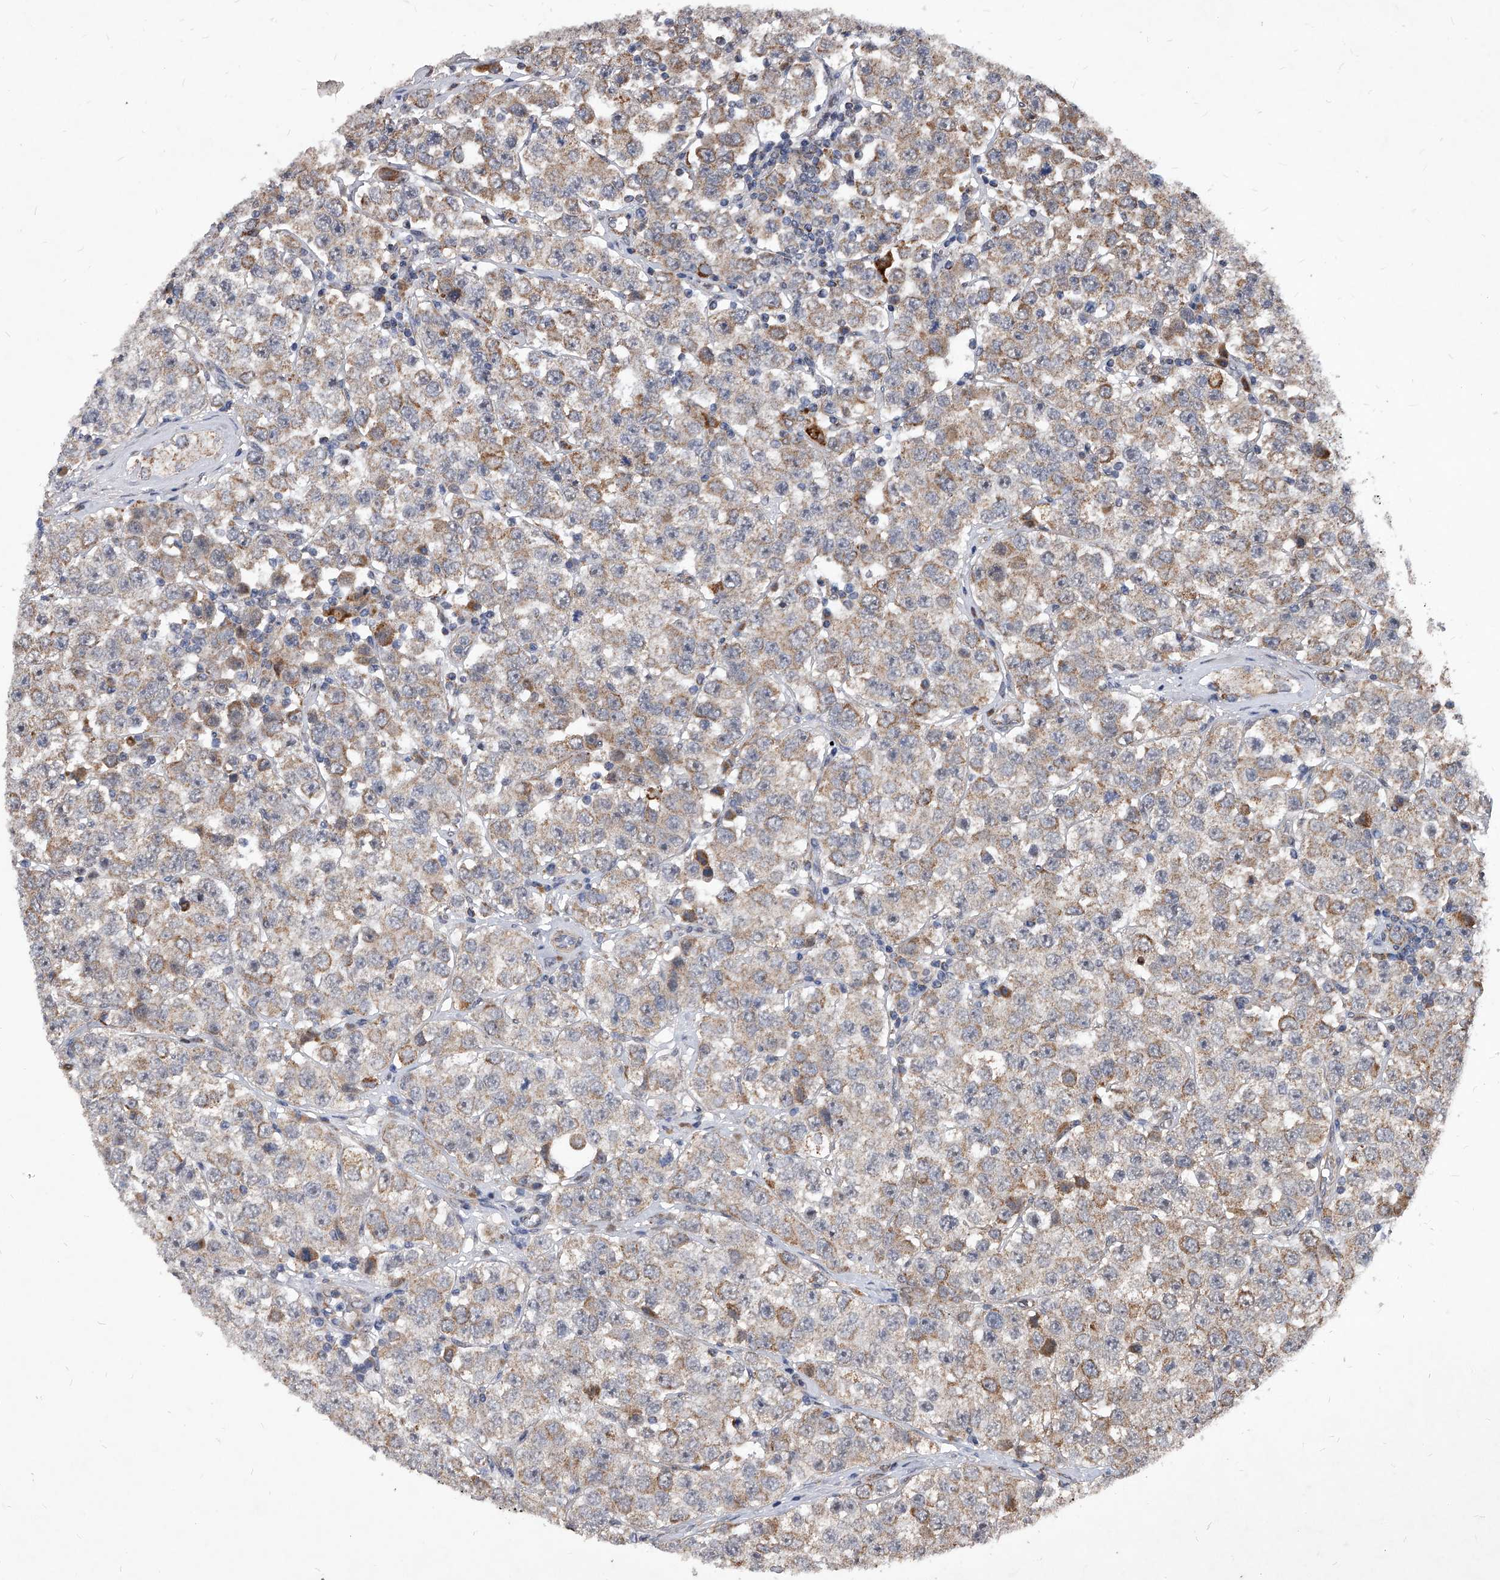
{"staining": {"intensity": "moderate", "quantity": "25%-75%", "location": "cytoplasmic/membranous"}, "tissue": "testis cancer", "cell_type": "Tumor cells", "image_type": "cancer", "snomed": [{"axis": "morphology", "description": "Seminoma, NOS"}, {"axis": "topography", "description": "Testis"}], "caption": "Immunohistochemistry micrograph of neoplastic tissue: human testis seminoma stained using immunohistochemistry displays medium levels of moderate protein expression localized specifically in the cytoplasmic/membranous of tumor cells, appearing as a cytoplasmic/membranous brown color.", "gene": "SOBP", "patient": {"sex": "male", "age": 28}}